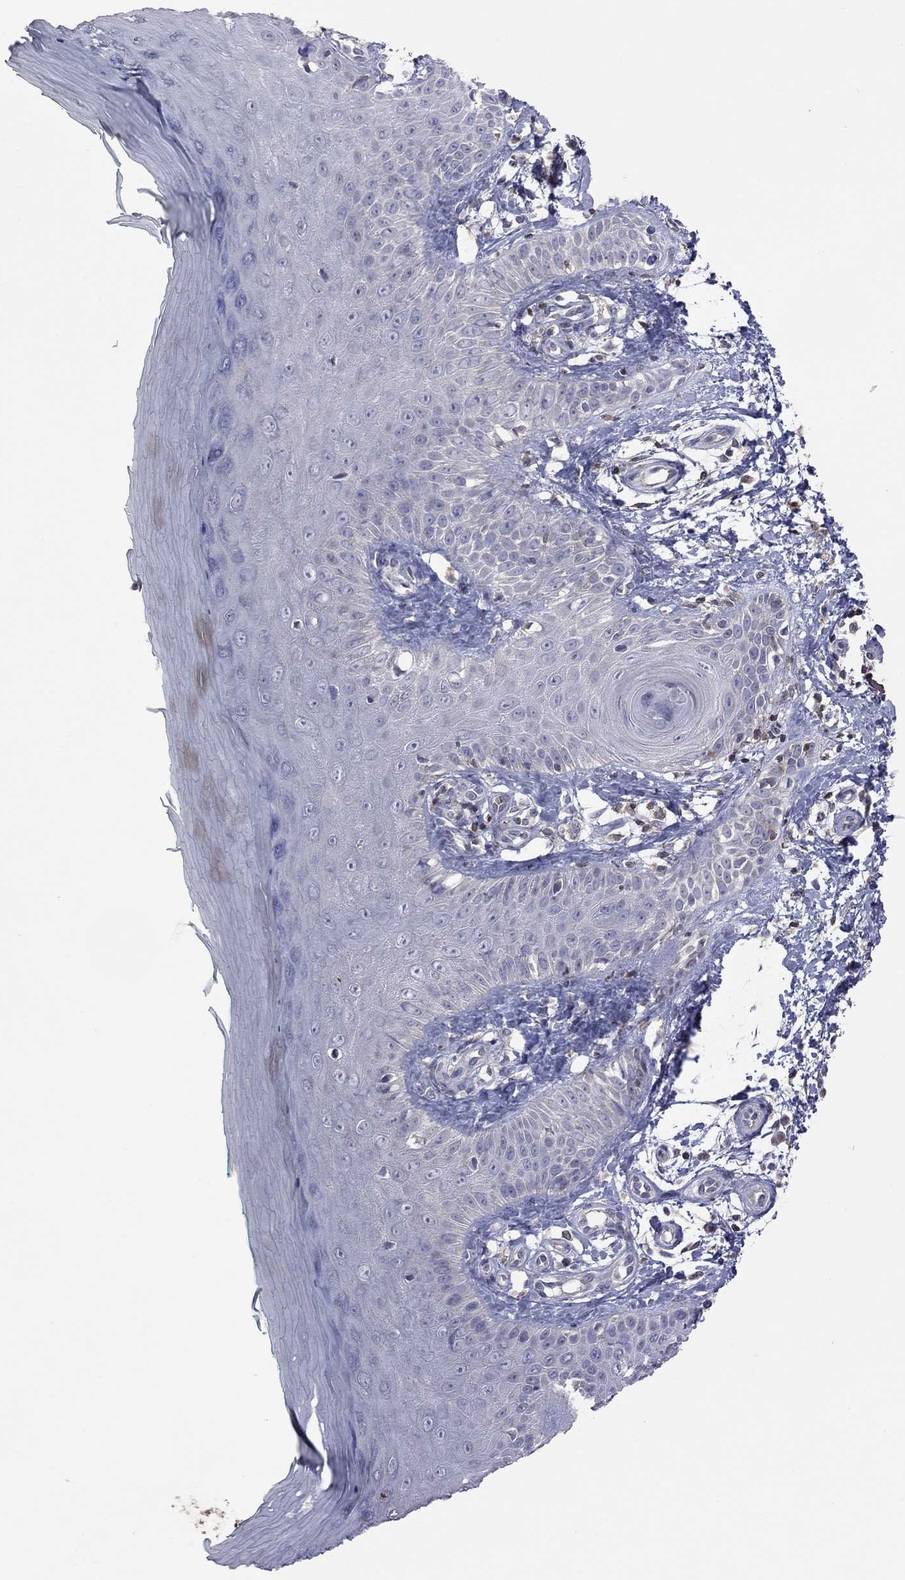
{"staining": {"intensity": "negative", "quantity": "none", "location": "none"}, "tissue": "skin", "cell_type": "Fibroblasts", "image_type": "normal", "snomed": [{"axis": "morphology", "description": "Normal tissue, NOS"}, {"axis": "morphology", "description": "Inflammation, NOS"}, {"axis": "morphology", "description": "Fibrosis, NOS"}, {"axis": "topography", "description": "Skin"}], "caption": "DAB immunohistochemical staining of normal human skin displays no significant expression in fibroblasts.", "gene": "ENSG00000288520", "patient": {"sex": "male", "age": 71}}